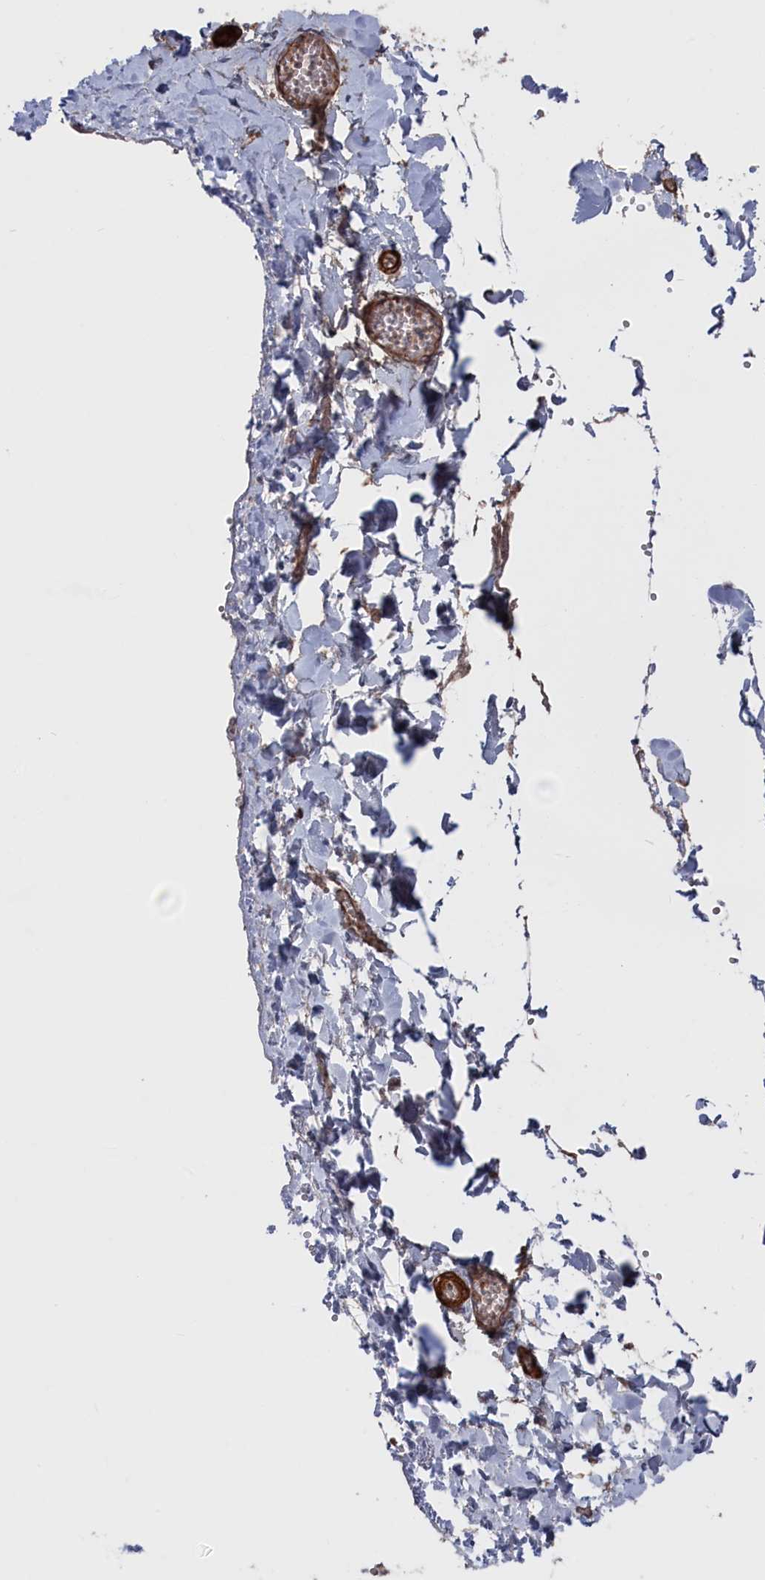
{"staining": {"intensity": "moderate", "quantity": ">75%", "location": "cytoplasmic/membranous"}, "tissue": "adipose tissue", "cell_type": "Adipocytes", "image_type": "normal", "snomed": [{"axis": "morphology", "description": "Normal tissue, NOS"}, {"axis": "topography", "description": "Gallbladder"}, {"axis": "topography", "description": "Peripheral nerve tissue"}], "caption": "The image exhibits a brown stain indicating the presence of a protein in the cytoplasmic/membranous of adipocytes in adipose tissue.", "gene": "PLA2G15", "patient": {"sex": "male", "age": 38}}